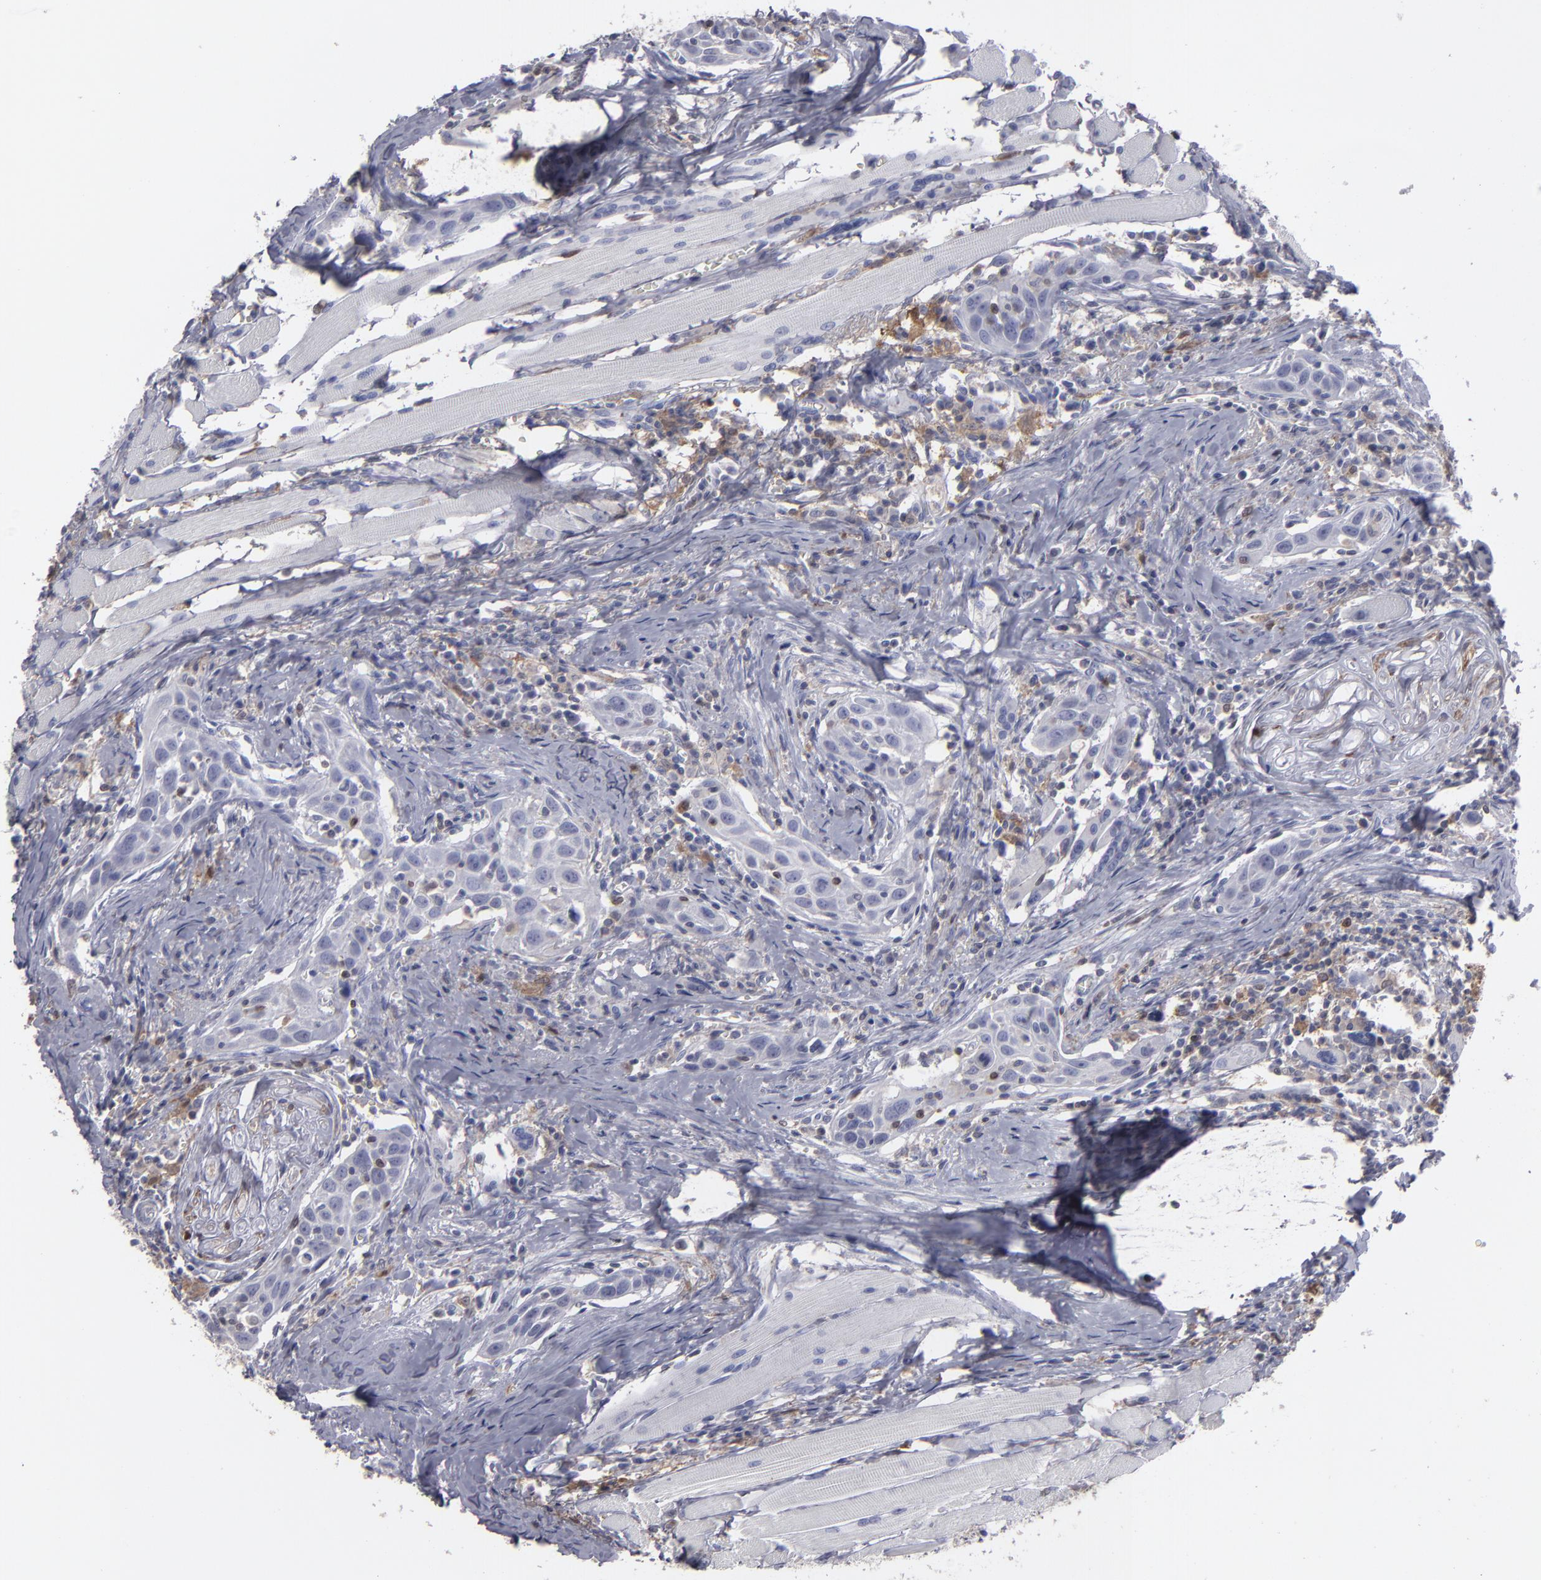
{"staining": {"intensity": "weak", "quantity": "<25%", "location": "cytoplasmic/membranous"}, "tissue": "head and neck cancer", "cell_type": "Tumor cells", "image_type": "cancer", "snomed": [{"axis": "morphology", "description": "Squamous cell carcinoma, NOS"}, {"axis": "topography", "description": "Oral tissue"}, {"axis": "topography", "description": "Head-Neck"}], "caption": "Immunohistochemical staining of human head and neck cancer (squamous cell carcinoma) exhibits no significant staining in tumor cells.", "gene": "SEMA3G", "patient": {"sex": "female", "age": 50}}